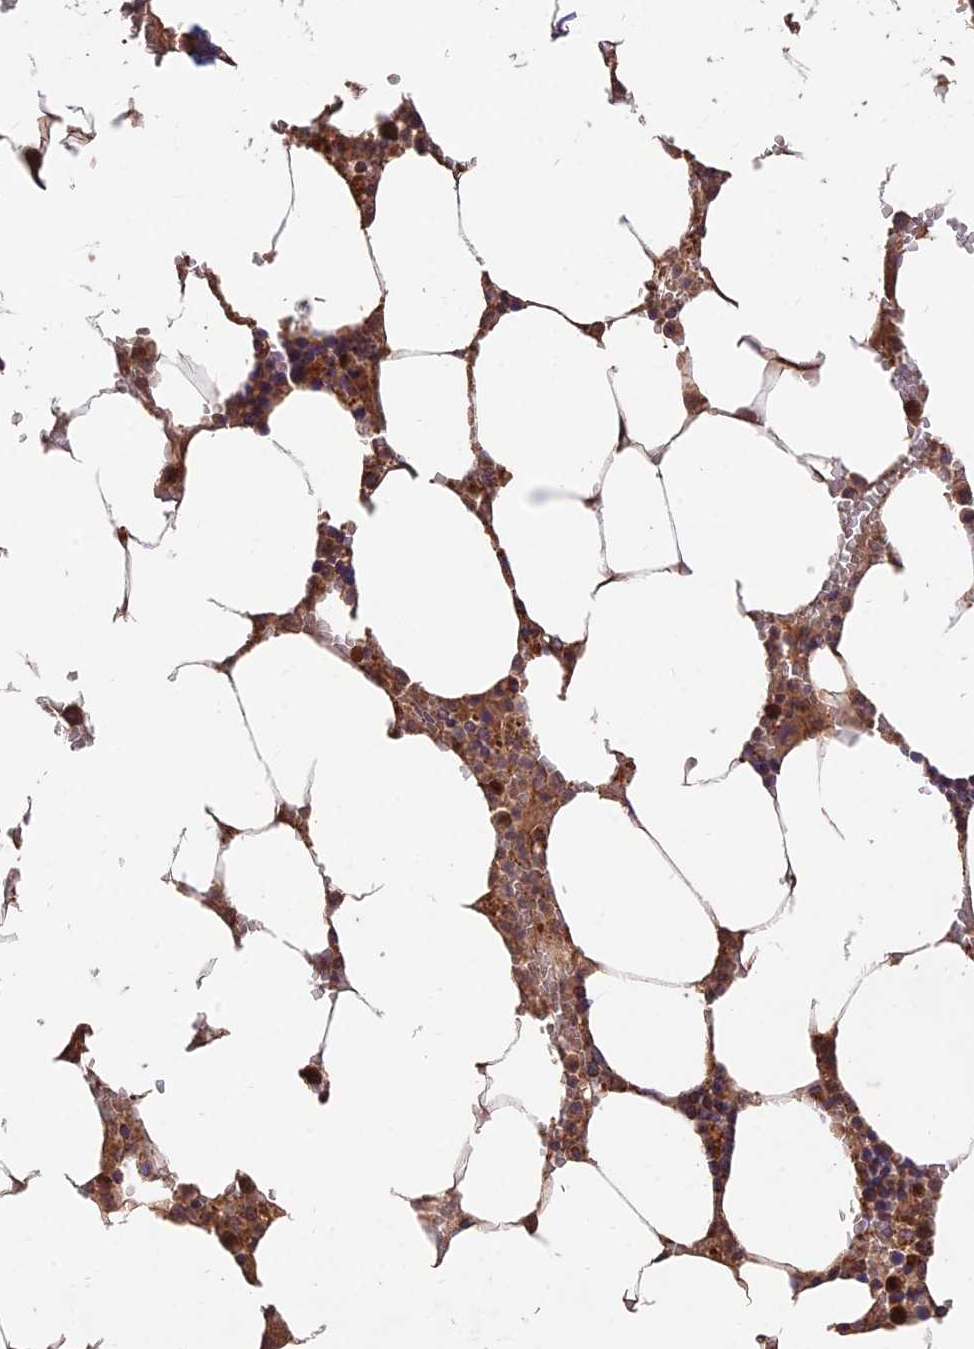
{"staining": {"intensity": "moderate", "quantity": "25%-75%", "location": "cytoplasmic/membranous,nuclear"}, "tissue": "bone marrow", "cell_type": "Hematopoietic cells", "image_type": "normal", "snomed": [{"axis": "morphology", "description": "Normal tissue, NOS"}, {"axis": "topography", "description": "Bone marrow"}], "caption": "Immunohistochemical staining of unremarkable bone marrow shows 25%-75% levels of moderate cytoplasmic/membranous,nuclear protein staining in approximately 25%-75% of hematopoietic cells. The staining was performed using DAB (3,3'-diaminobenzidine), with brown indicating positive protein expression. Nuclei are stained blue with hematoxylin.", "gene": "IFT22", "patient": {"sex": "male", "age": 70}}